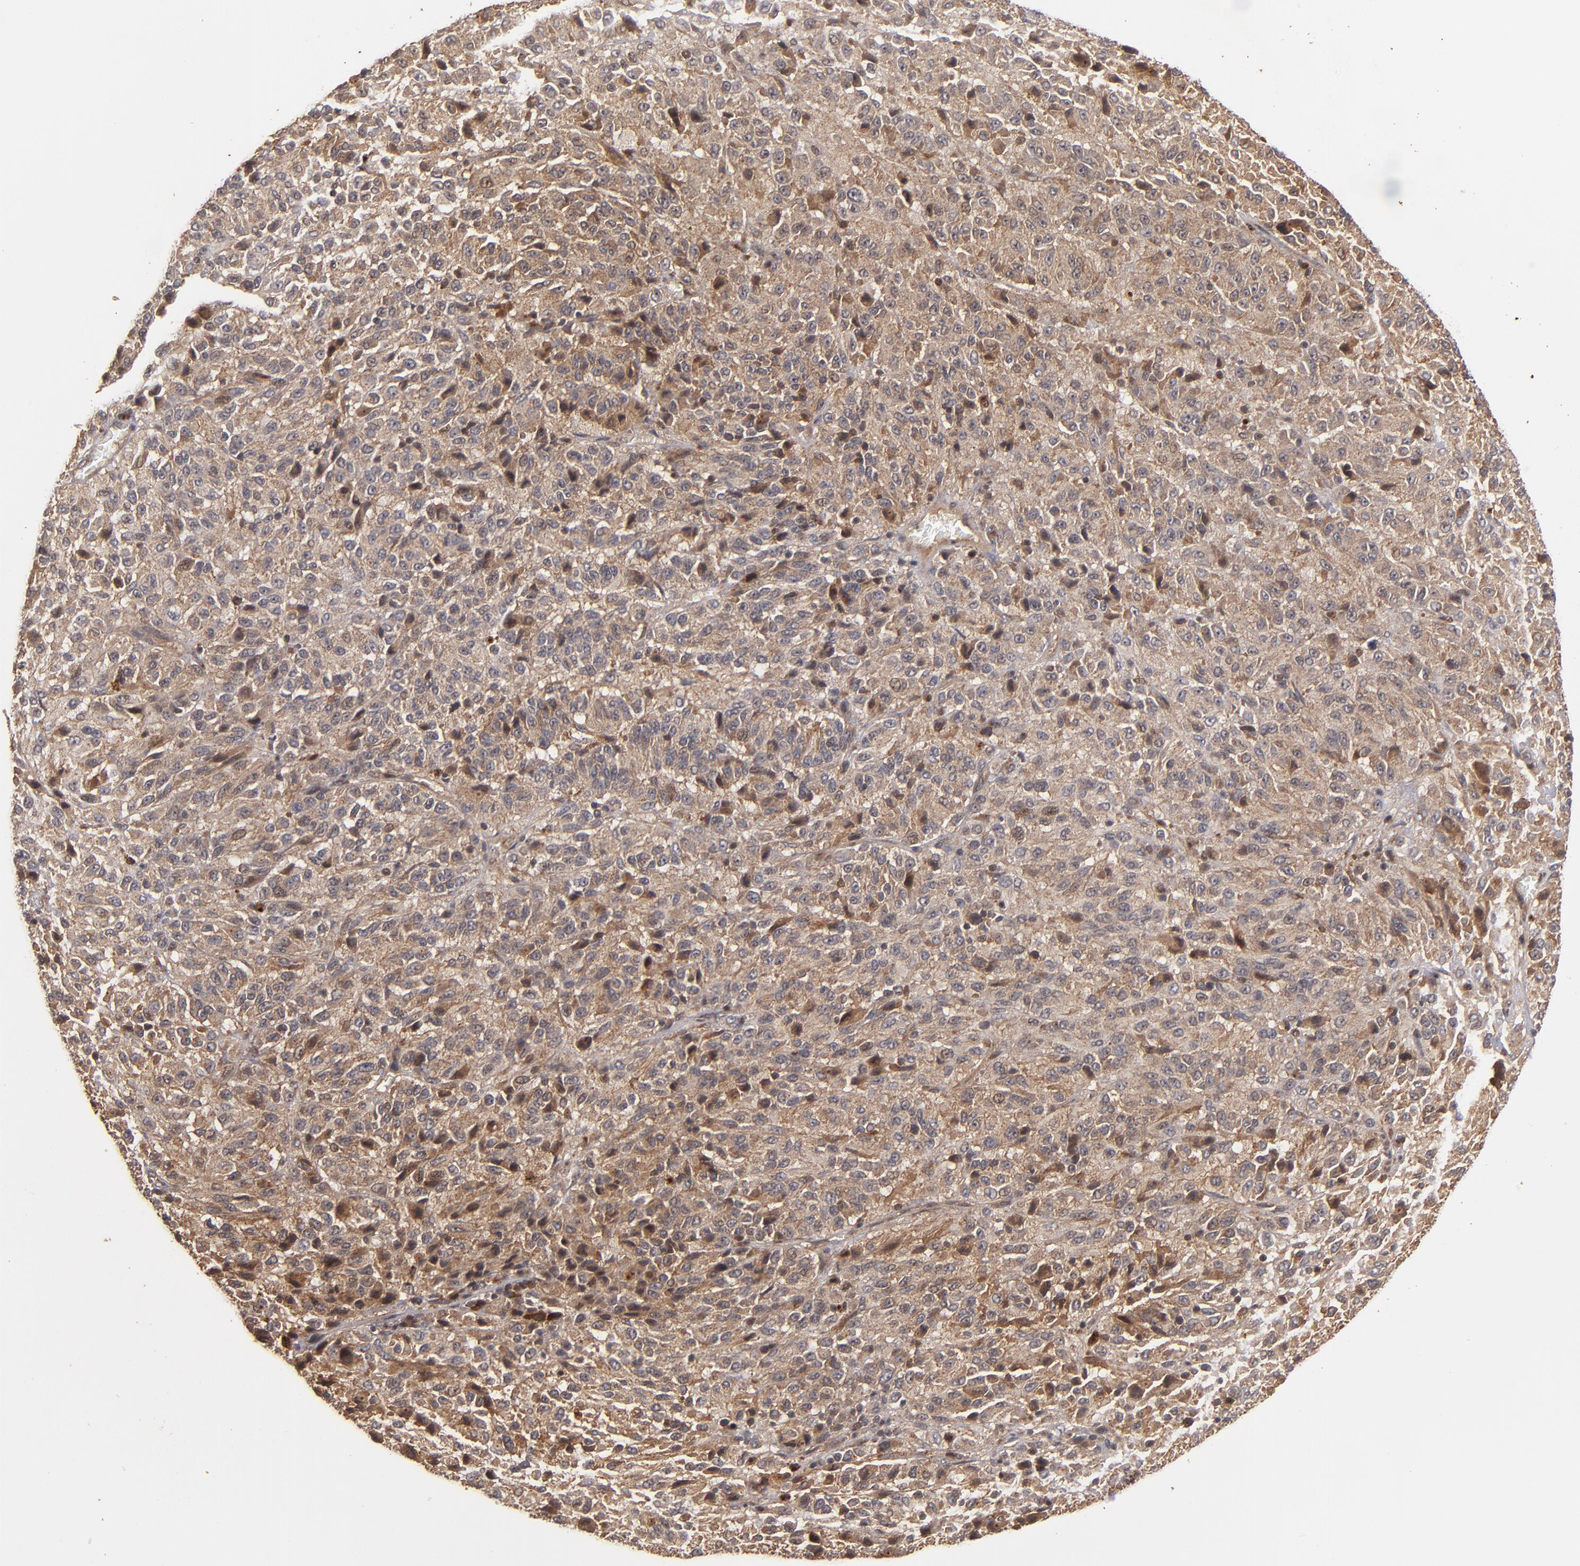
{"staining": {"intensity": "weak", "quantity": "25%-75%", "location": "cytoplasmic/membranous"}, "tissue": "melanoma", "cell_type": "Tumor cells", "image_type": "cancer", "snomed": [{"axis": "morphology", "description": "Malignant melanoma, Metastatic site"}, {"axis": "topography", "description": "Lung"}], "caption": "Melanoma was stained to show a protein in brown. There is low levels of weak cytoplasmic/membranous positivity in about 25%-75% of tumor cells.", "gene": "BDKRB1", "patient": {"sex": "male", "age": 64}}